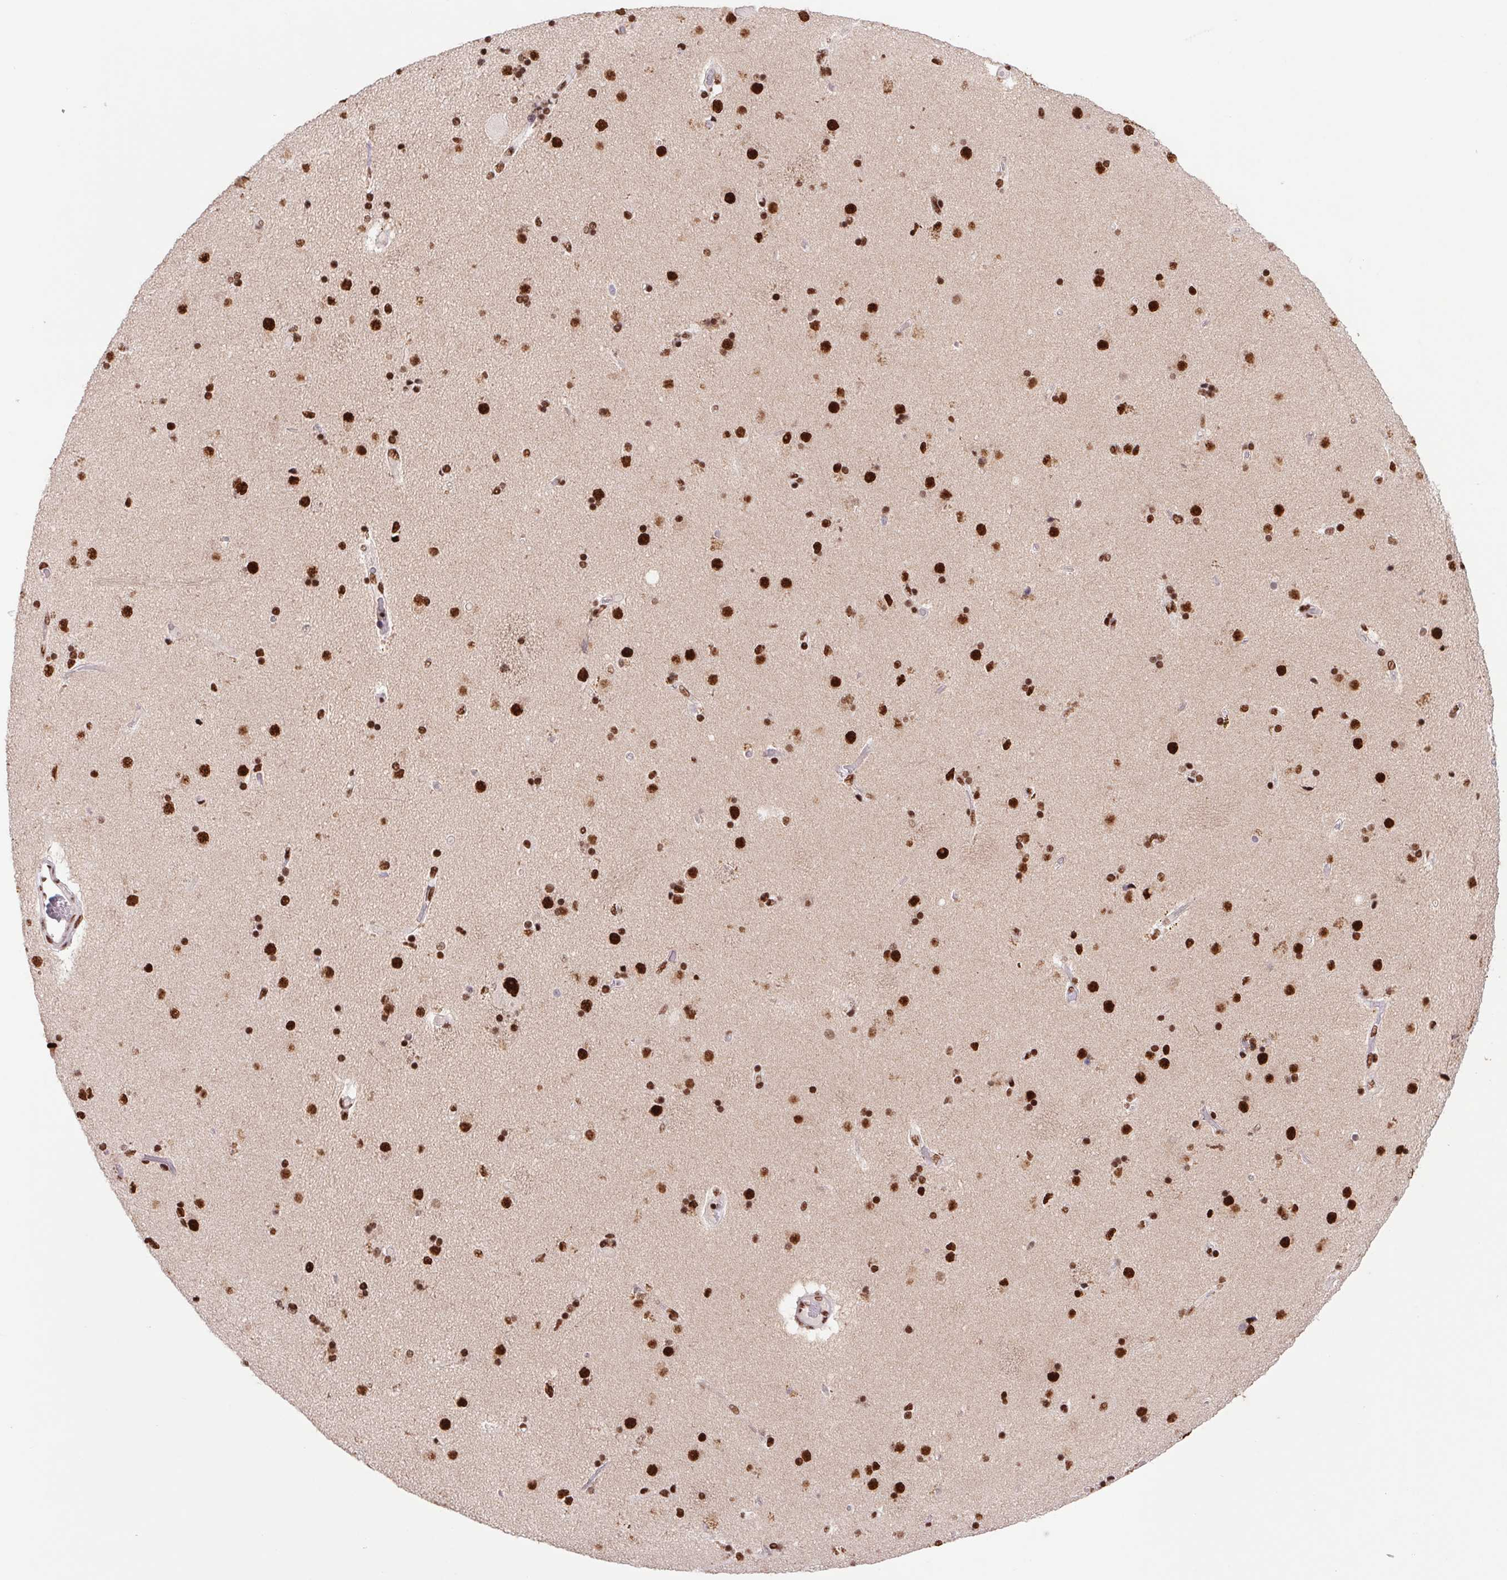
{"staining": {"intensity": "strong", "quantity": ">75%", "location": "nuclear"}, "tissue": "caudate", "cell_type": "Glial cells", "image_type": "normal", "snomed": [{"axis": "morphology", "description": "Normal tissue, NOS"}, {"axis": "topography", "description": "Lateral ventricle wall"}], "caption": "IHC (DAB (3,3'-diaminobenzidine)) staining of benign caudate shows strong nuclear protein positivity in about >75% of glial cells.", "gene": "LDLRAD4", "patient": {"sex": "female", "age": 71}}